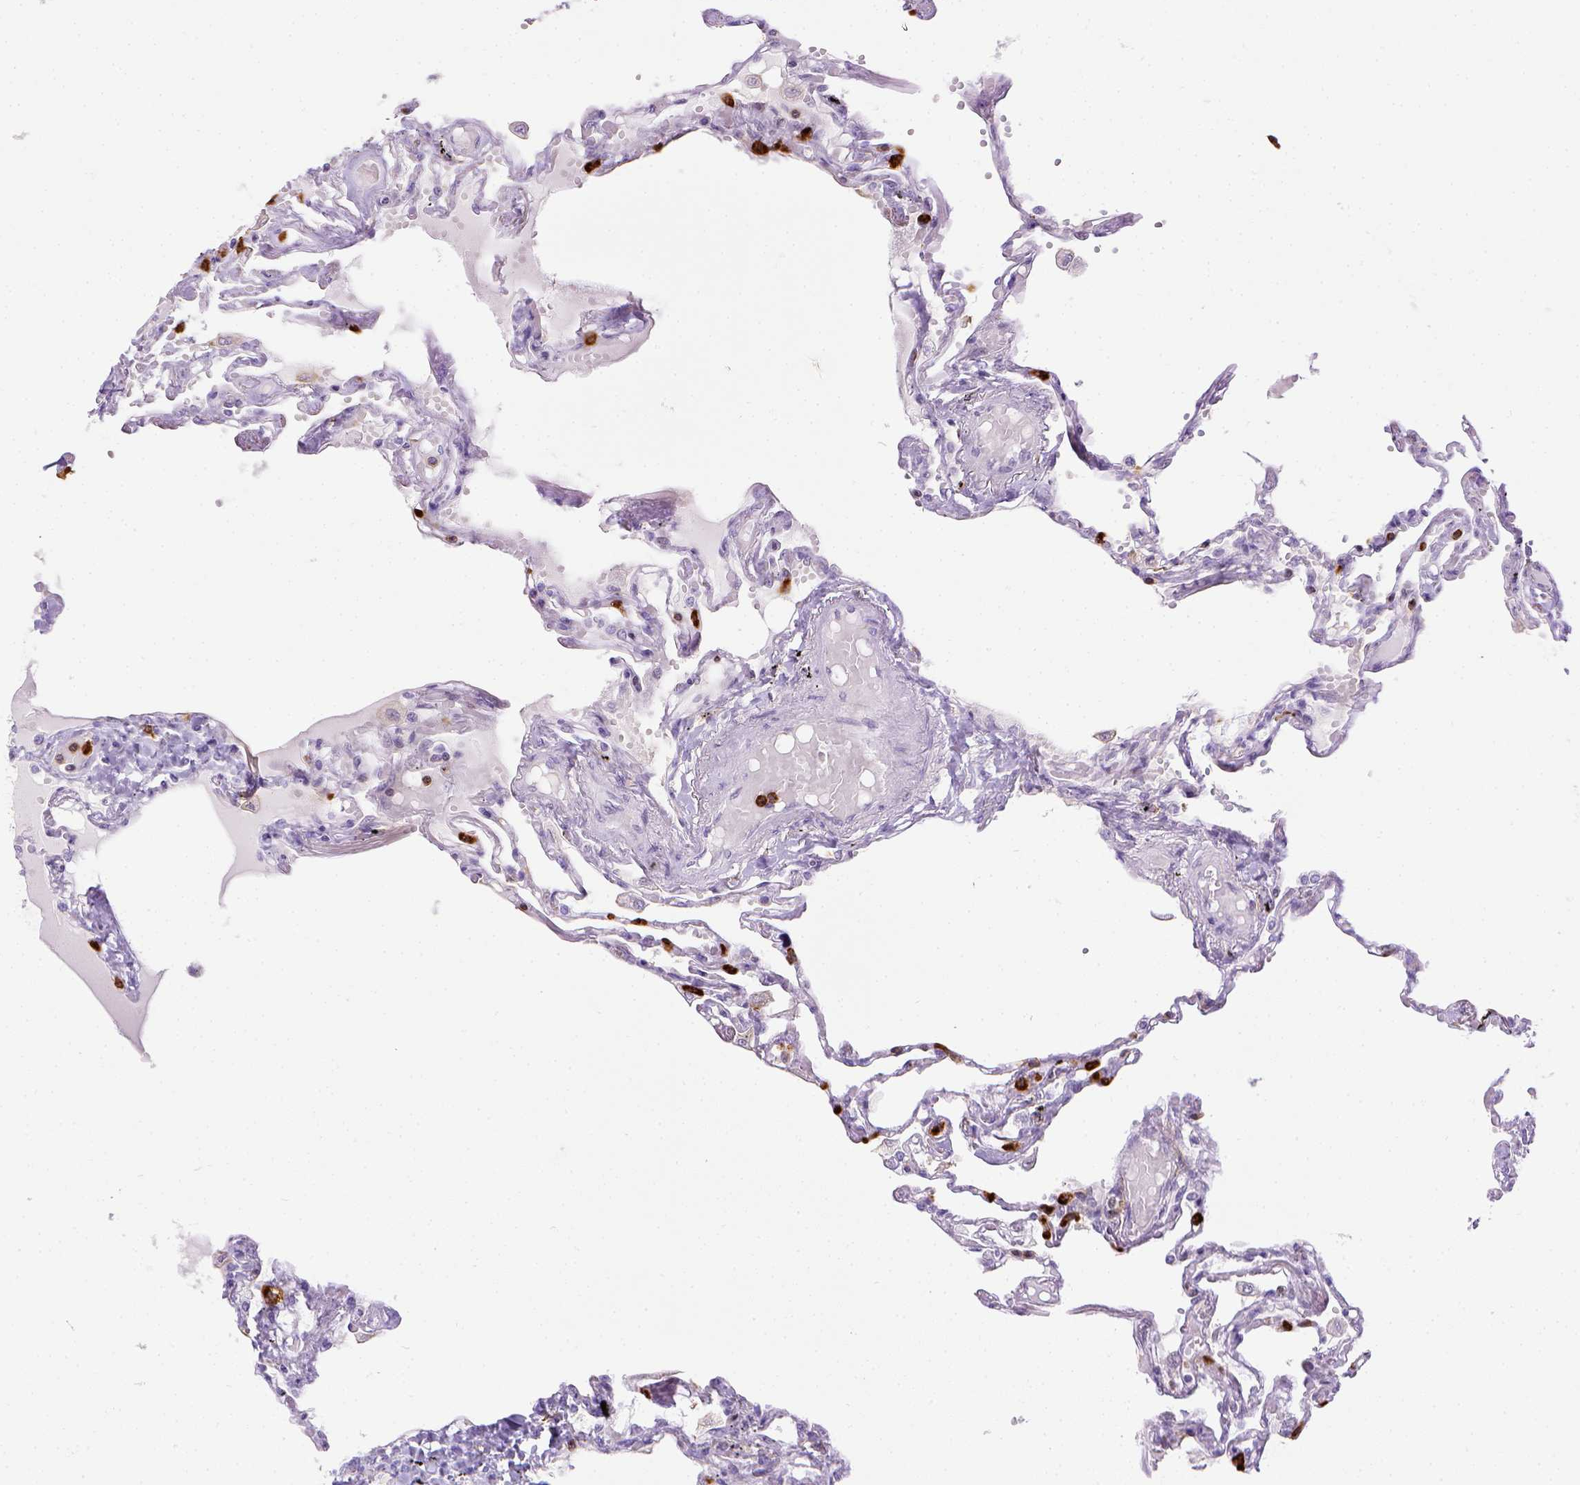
{"staining": {"intensity": "negative", "quantity": "none", "location": "none"}, "tissue": "lung", "cell_type": "Alveolar cells", "image_type": "normal", "snomed": [{"axis": "morphology", "description": "Normal tissue, NOS"}, {"axis": "morphology", "description": "Adenocarcinoma, NOS"}, {"axis": "topography", "description": "Cartilage tissue"}, {"axis": "topography", "description": "Lung"}], "caption": "Benign lung was stained to show a protein in brown. There is no significant positivity in alveolar cells.", "gene": "ITGAM", "patient": {"sex": "female", "age": 67}}